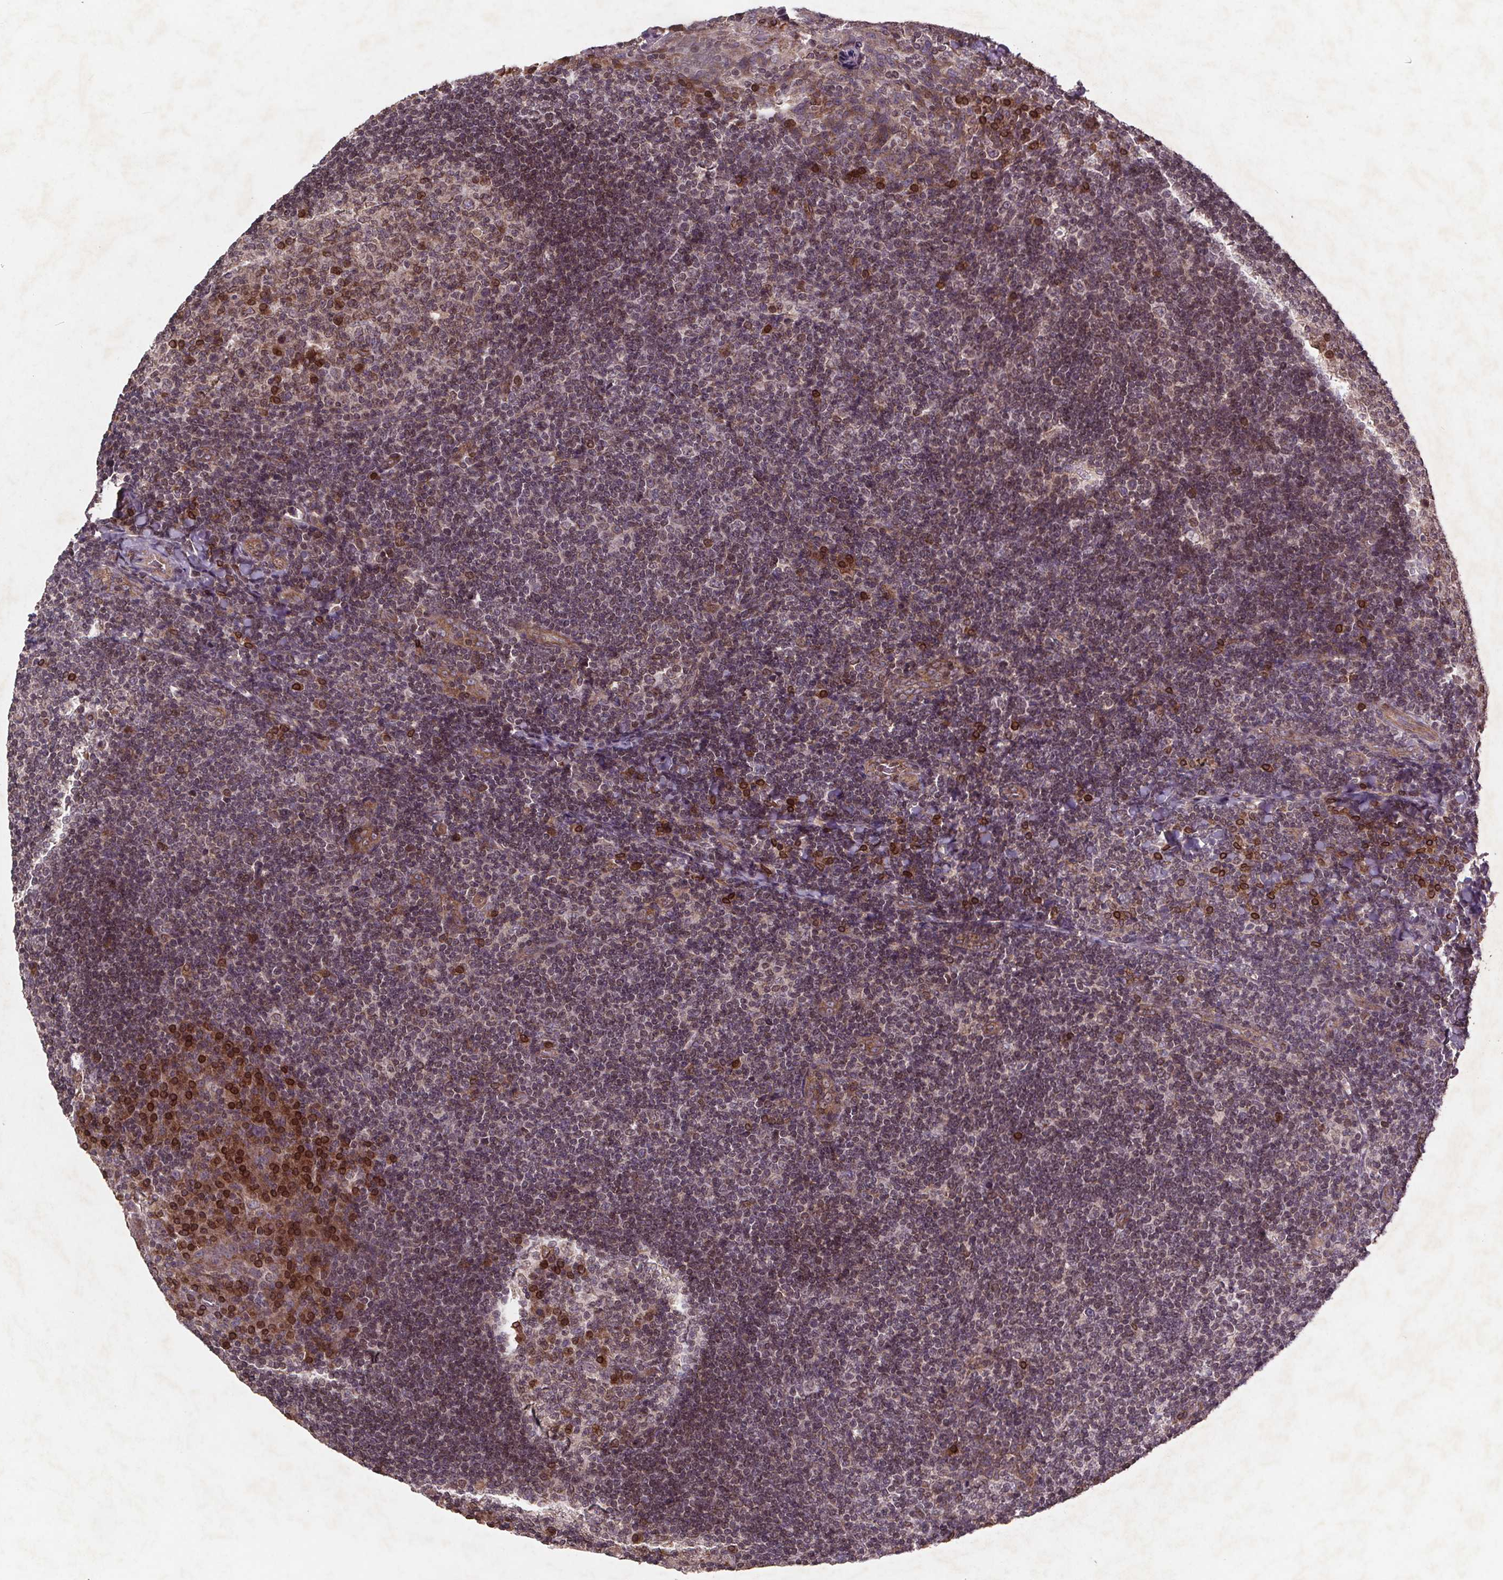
{"staining": {"intensity": "strong", "quantity": "<25%", "location": "cytoplasmic/membranous,nuclear"}, "tissue": "tonsil", "cell_type": "Germinal center cells", "image_type": "normal", "snomed": [{"axis": "morphology", "description": "Normal tissue, NOS"}, {"axis": "topography", "description": "Tonsil"}], "caption": "High-magnification brightfield microscopy of benign tonsil stained with DAB (3,3'-diaminobenzidine) (brown) and counterstained with hematoxylin (blue). germinal center cells exhibit strong cytoplasmic/membranous,nuclear expression is identified in approximately<25% of cells. The staining was performed using DAB to visualize the protein expression in brown, while the nuclei were stained in blue with hematoxylin (Magnification: 20x).", "gene": "STRN3", "patient": {"sex": "male", "age": 17}}